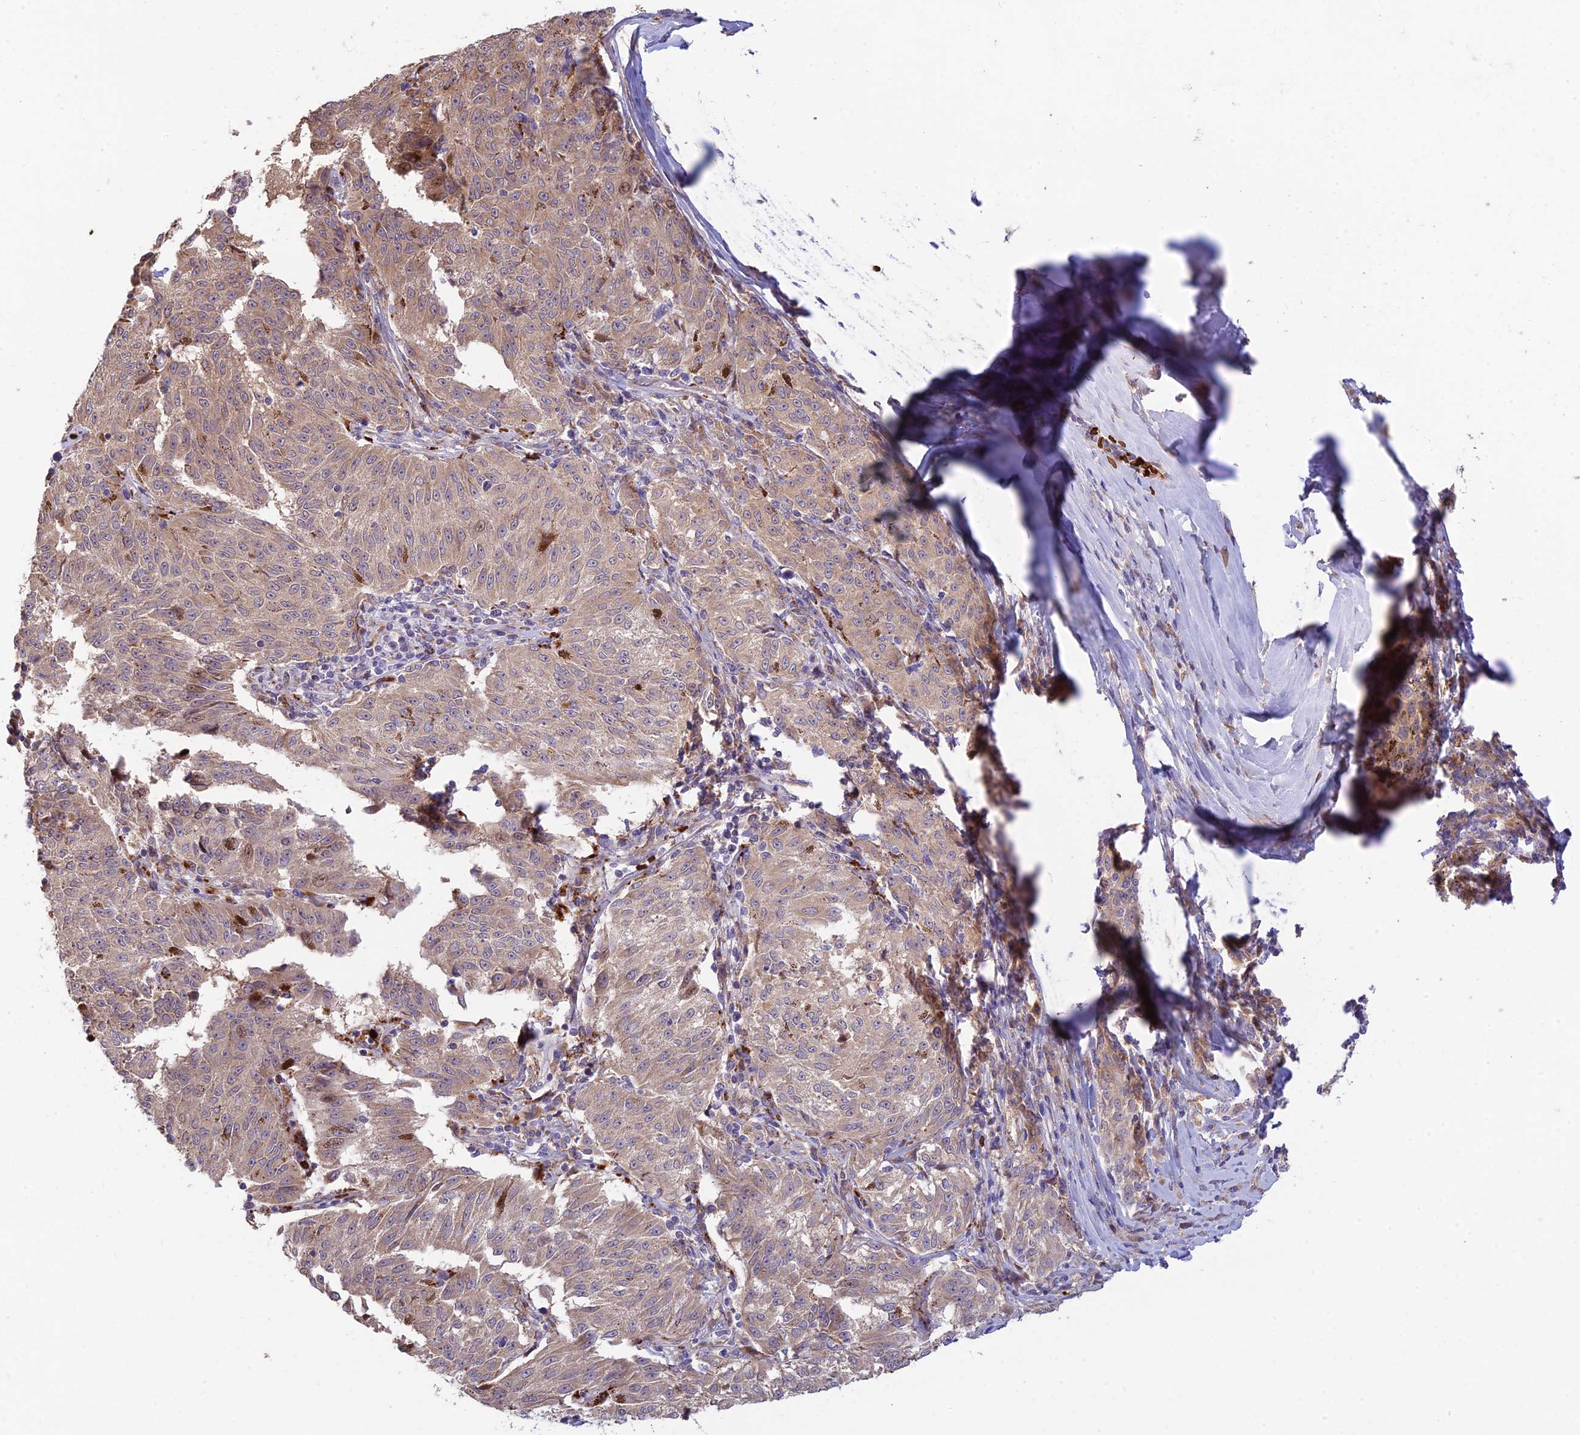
{"staining": {"intensity": "weak", "quantity": ">75%", "location": "cytoplasmic/membranous"}, "tissue": "melanoma", "cell_type": "Tumor cells", "image_type": "cancer", "snomed": [{"axis": "morphology", "description": "Malignant melanoma, NOS"}, {"axis": "topography", "description": "Skin"}], "caption": "About >75% of tumor cells in melanoma exhibit weak cytoplasmic/membranous protein staining as visualized by brown immunohistochemical staining.", "gene": "UFSP2", "patient": {"sex": "female", "age": 72}}